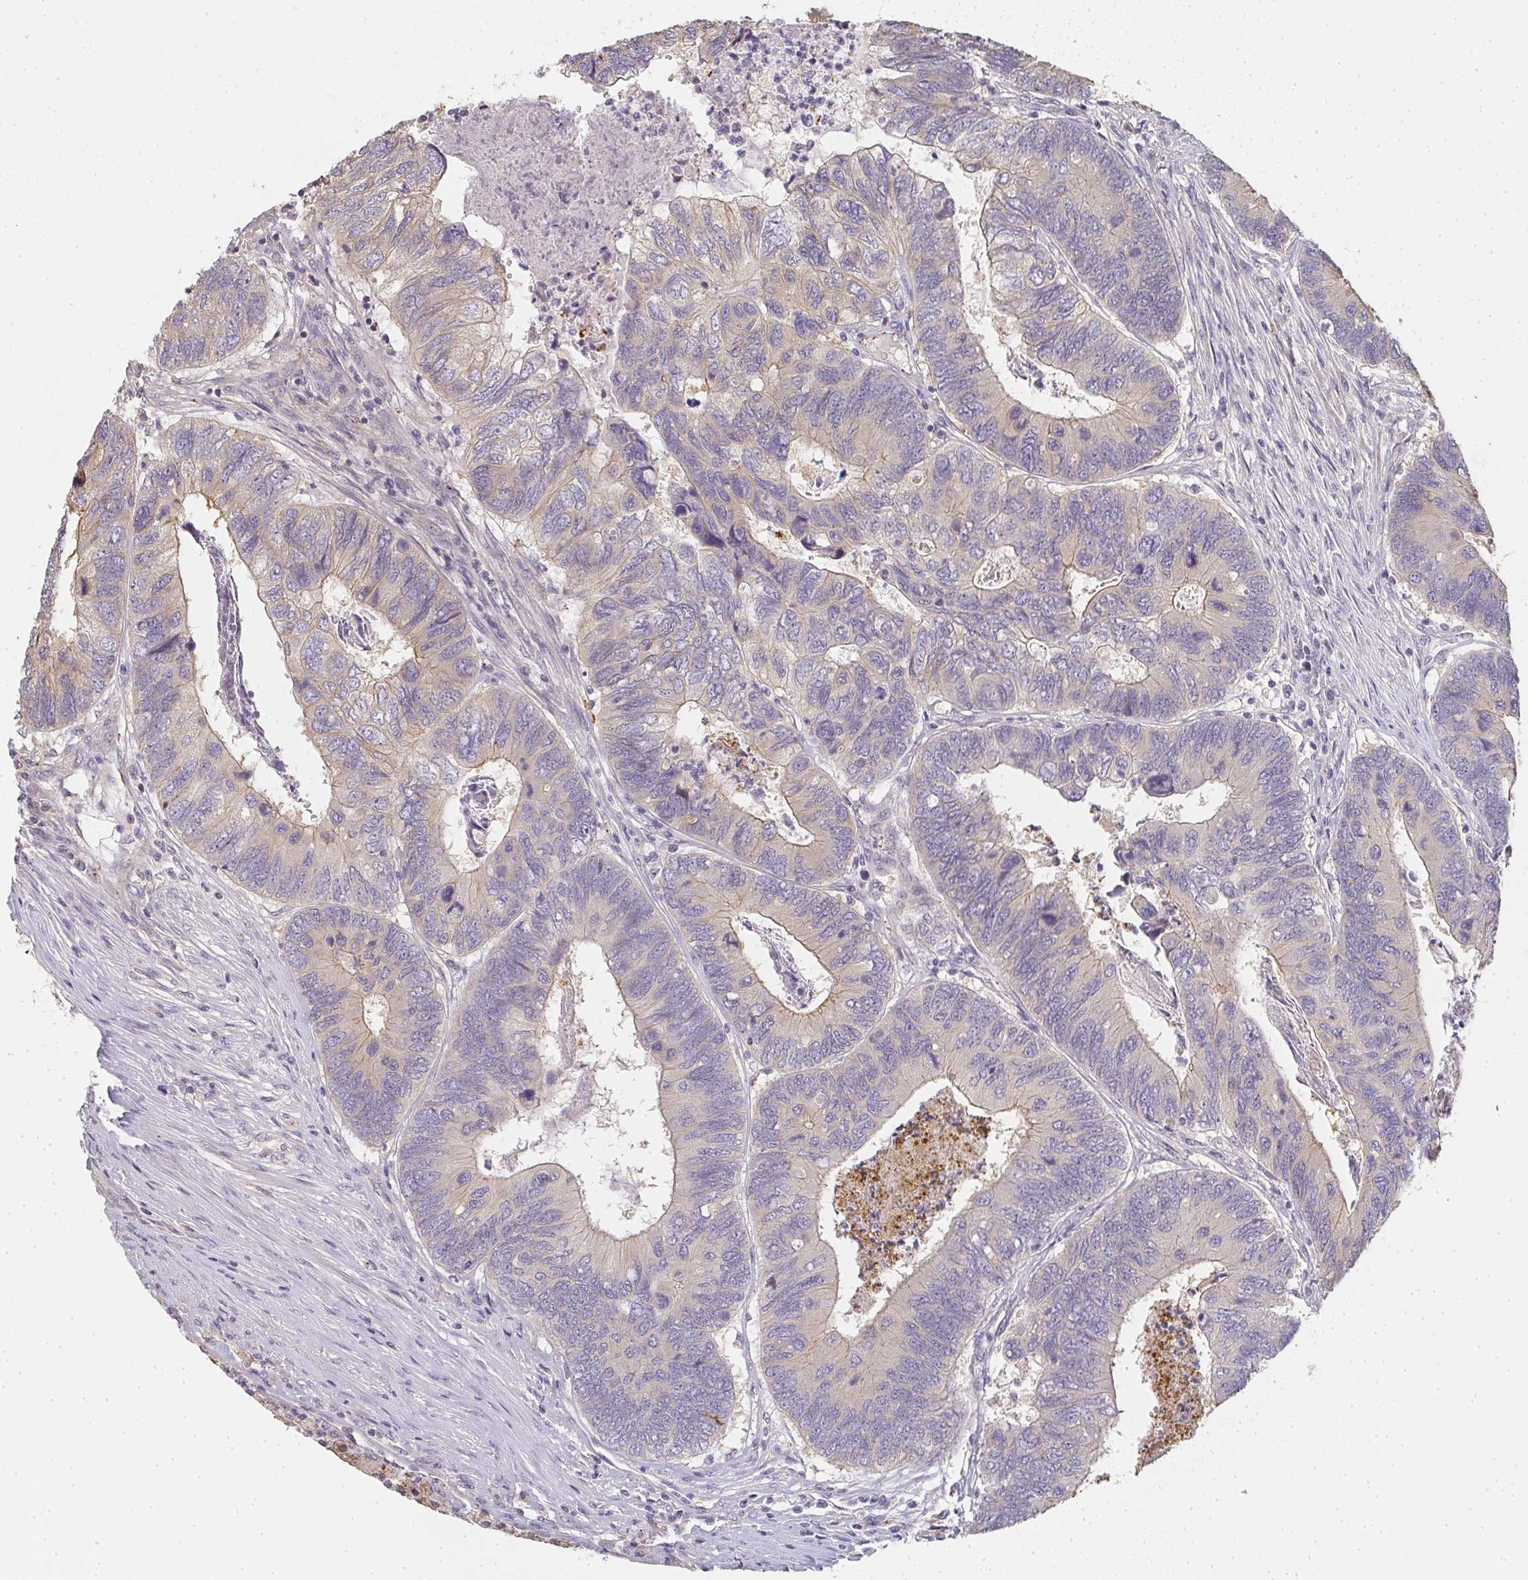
{"staining": {"intensity": "weak", "quantity": "25%-75%", "location": "cytoplasmic/membranous"}, "tissue": "colorectal cancer", "cell_type": "Tumor cells", "image_type": "cancer", "snomed": [{"axis": "morphology", "description": "Adenocarcinoma, NOS"}, {"axis": "topography", "description": "Colon"}], "caption": "Protein analysis of colorectal adenocarcinoma tissue demonstrates weak cytoplasmic/membranous expression in approximately 25%-75% of tumor cells. Using DAB (3,3'-diaminobenzidine) (brown) and hematoxylin (blue) stains, captured at high magnification using brightfield microscopy.", "gene": "SLC35B3", "patient": {"sex": "female", "age": 67}}